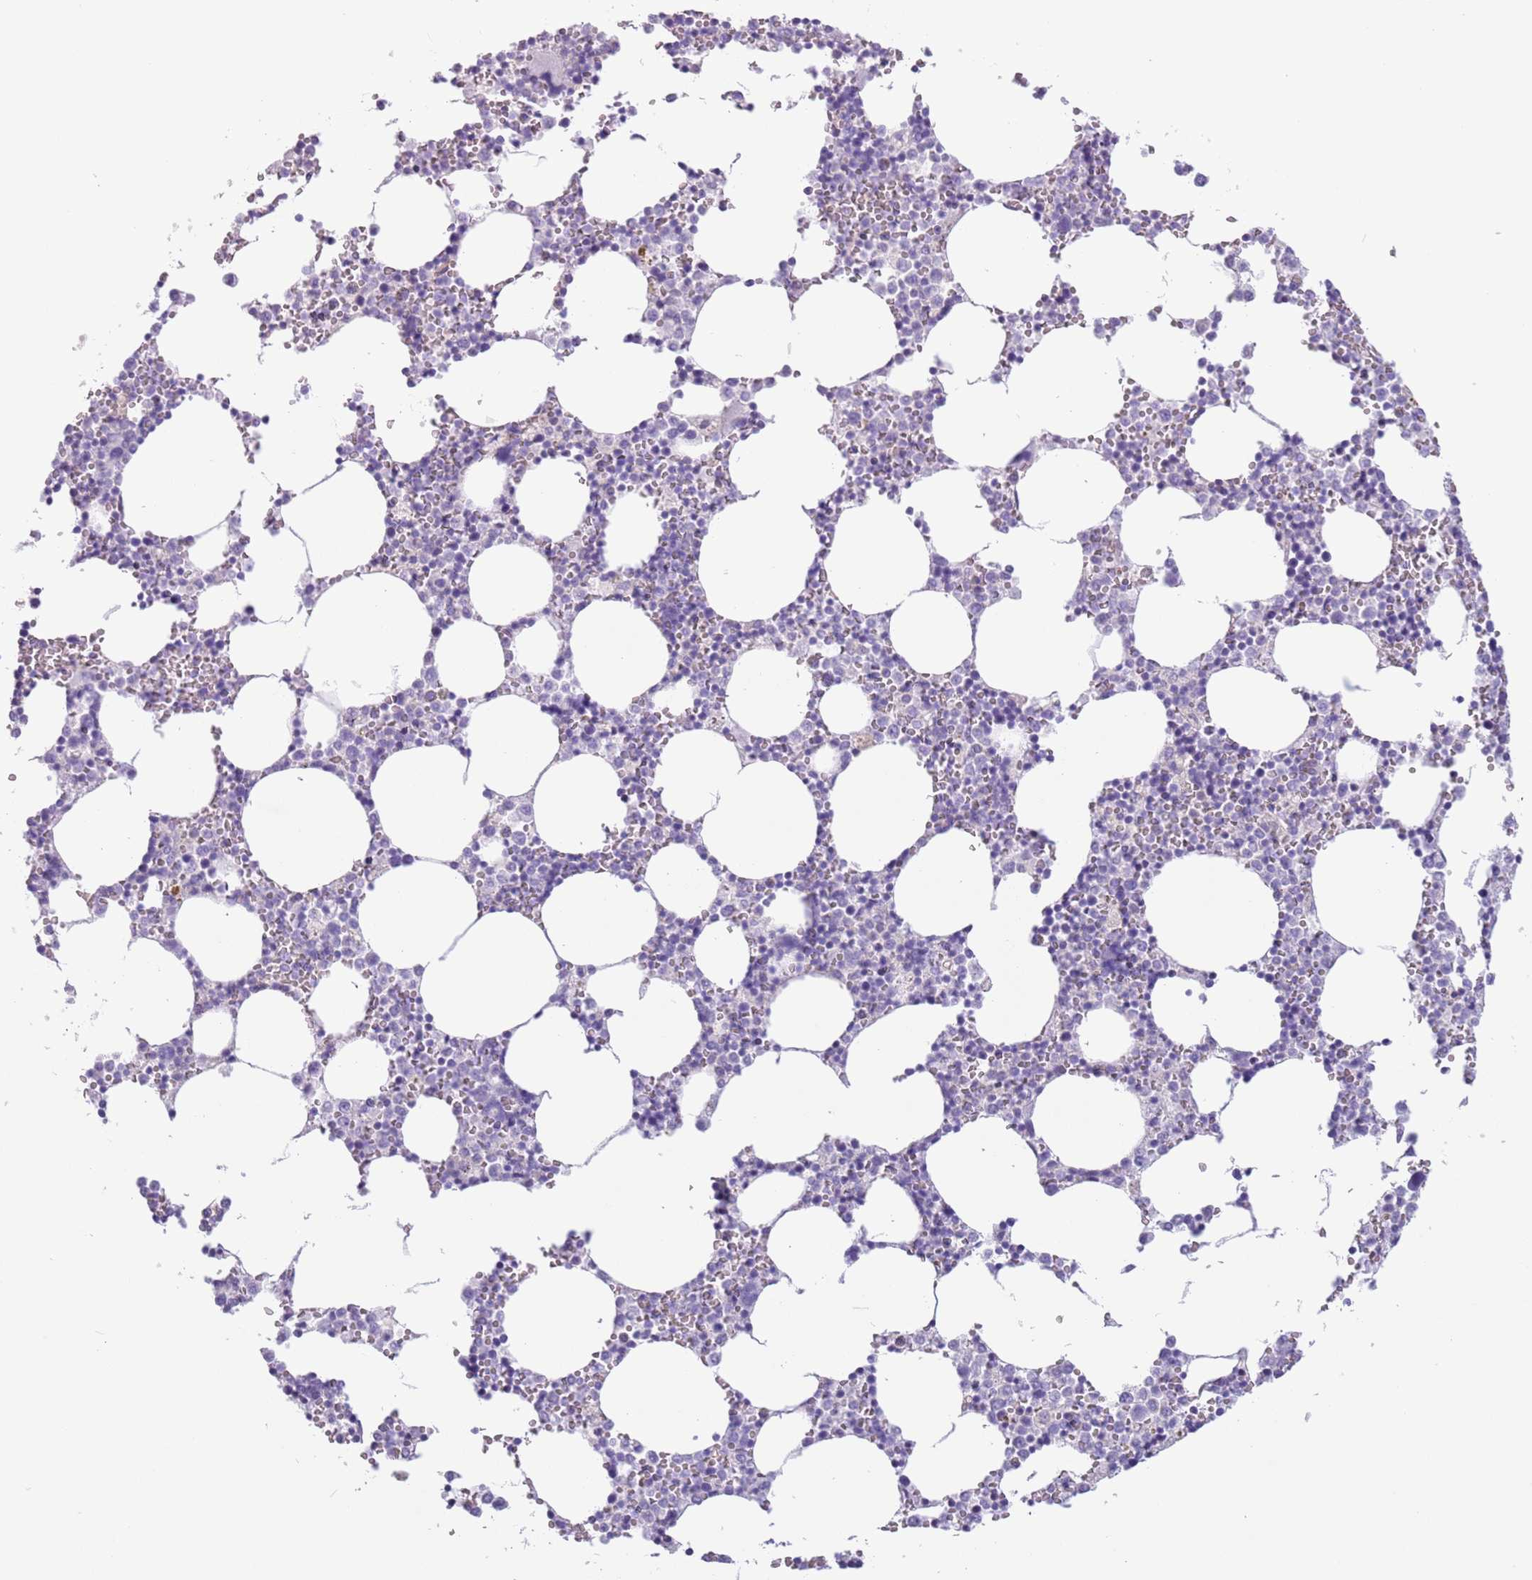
{"staining": {"intensity": "negative", "quantity": "none", "location": "none"}, "tissue": "bone marrow", "cell_type": "Hematopoietic cells", "image_type": "normal", "snomed": [{"axis": "morphology", "description": "Normal tissue, NOS"}, {"axis": "topography", "description": "Bone marrow"}], "caption": "This is an immunohistochemistry histopathology image of benign human bone marrow. There is no staining in hematopoietic cells.", "gene": "RBP3", "patient": {"sex": "female", "age": 64}}